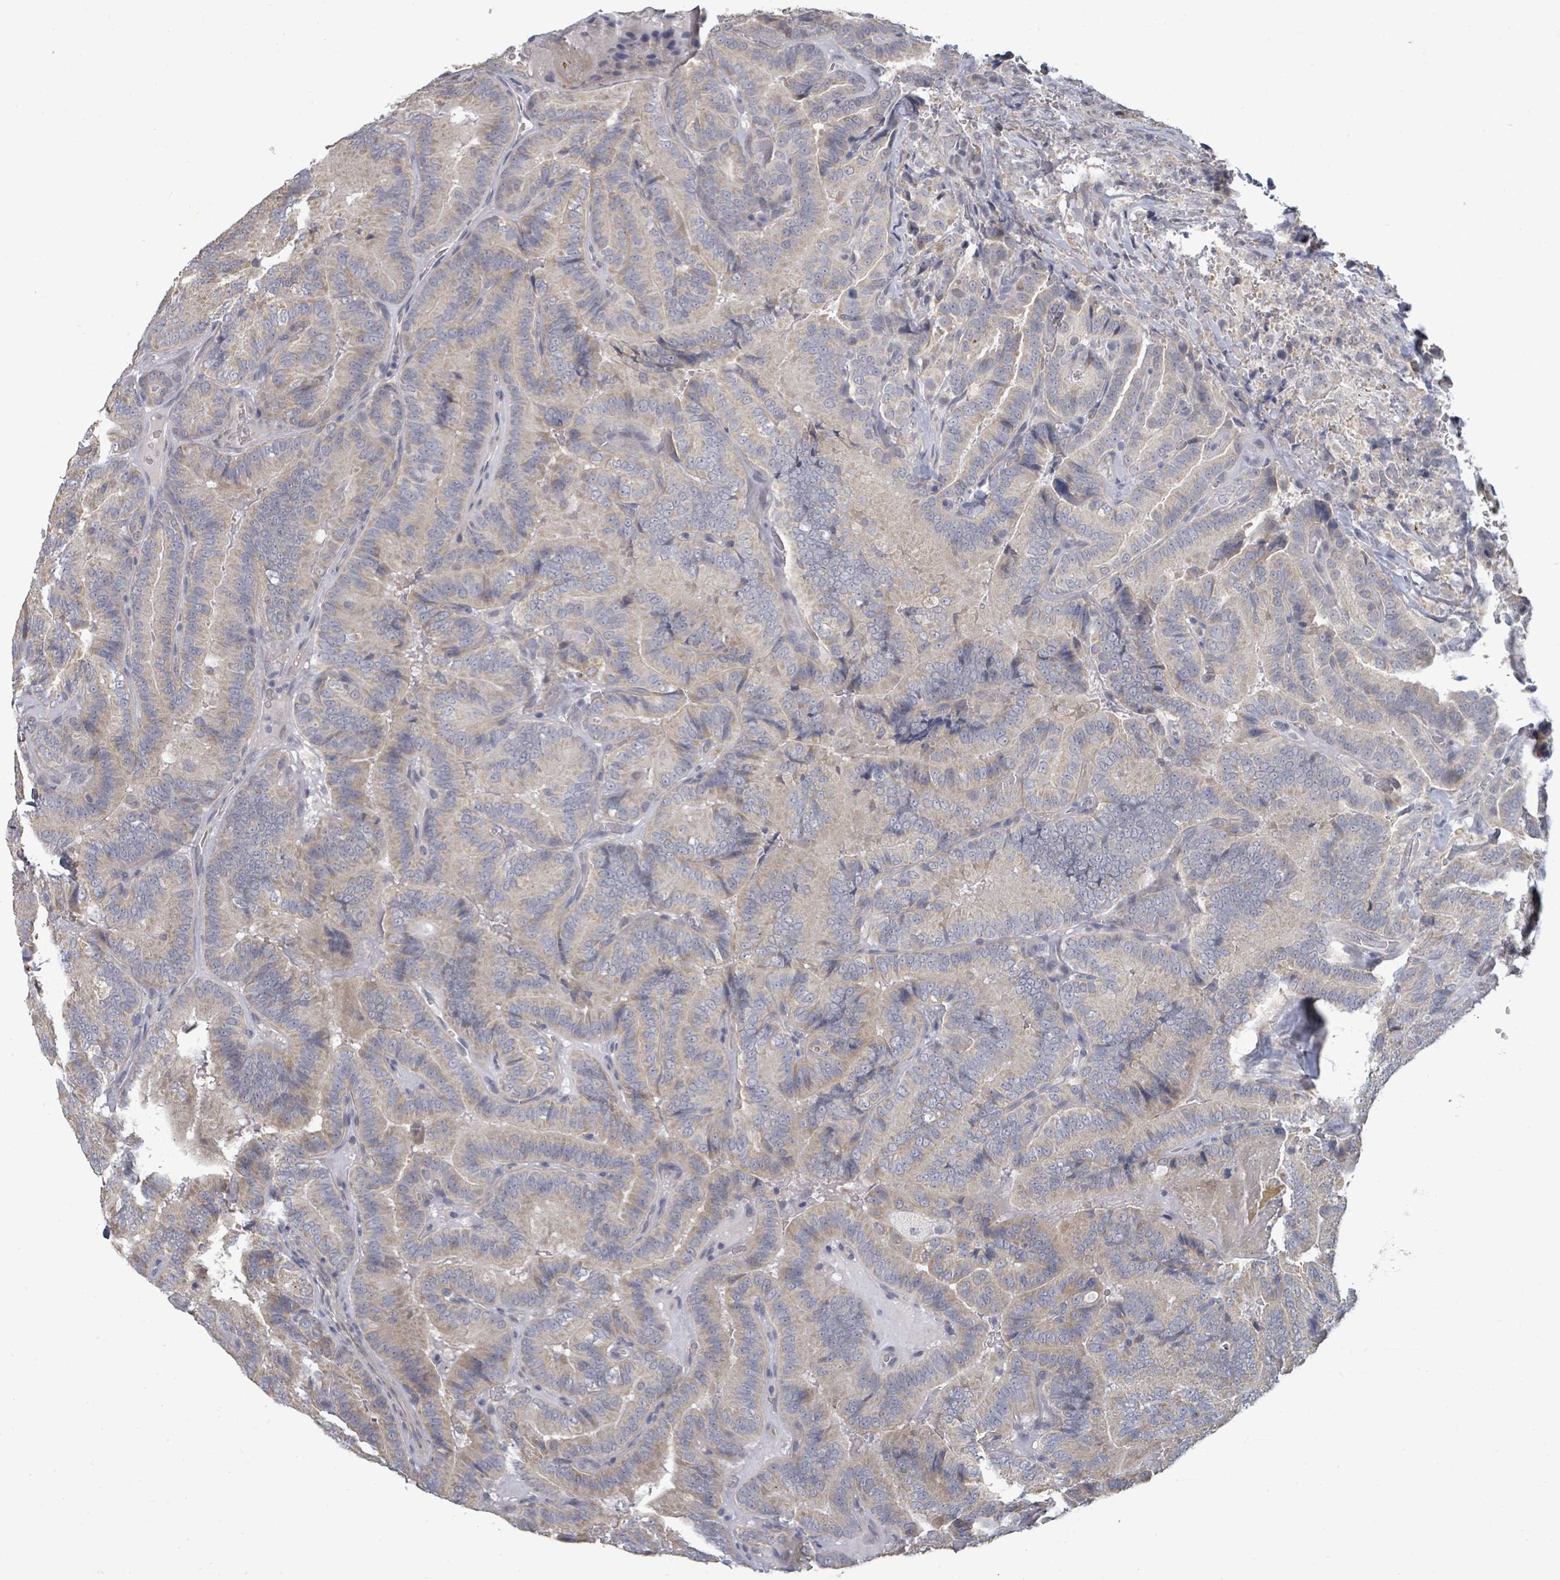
{"staining": {"intensity": "weak", "quantity": "<25%", "location": "cytoplasmic/membranous"}, "tissue": "thyroid cancer", "cell_type": "Tumor cells", "image_type": "cancer", "snomed": [{"axis": "morphology", "description": "Papillary adenocarcinoma, NOS"}, {"axis": "topography", "description": "Thyroid gland"}], "caption": "The image reveals no staining of tumor cells in thyroid cancer.", "gene": "ASB12", "patient": {"sex": "male", "age": 61}}